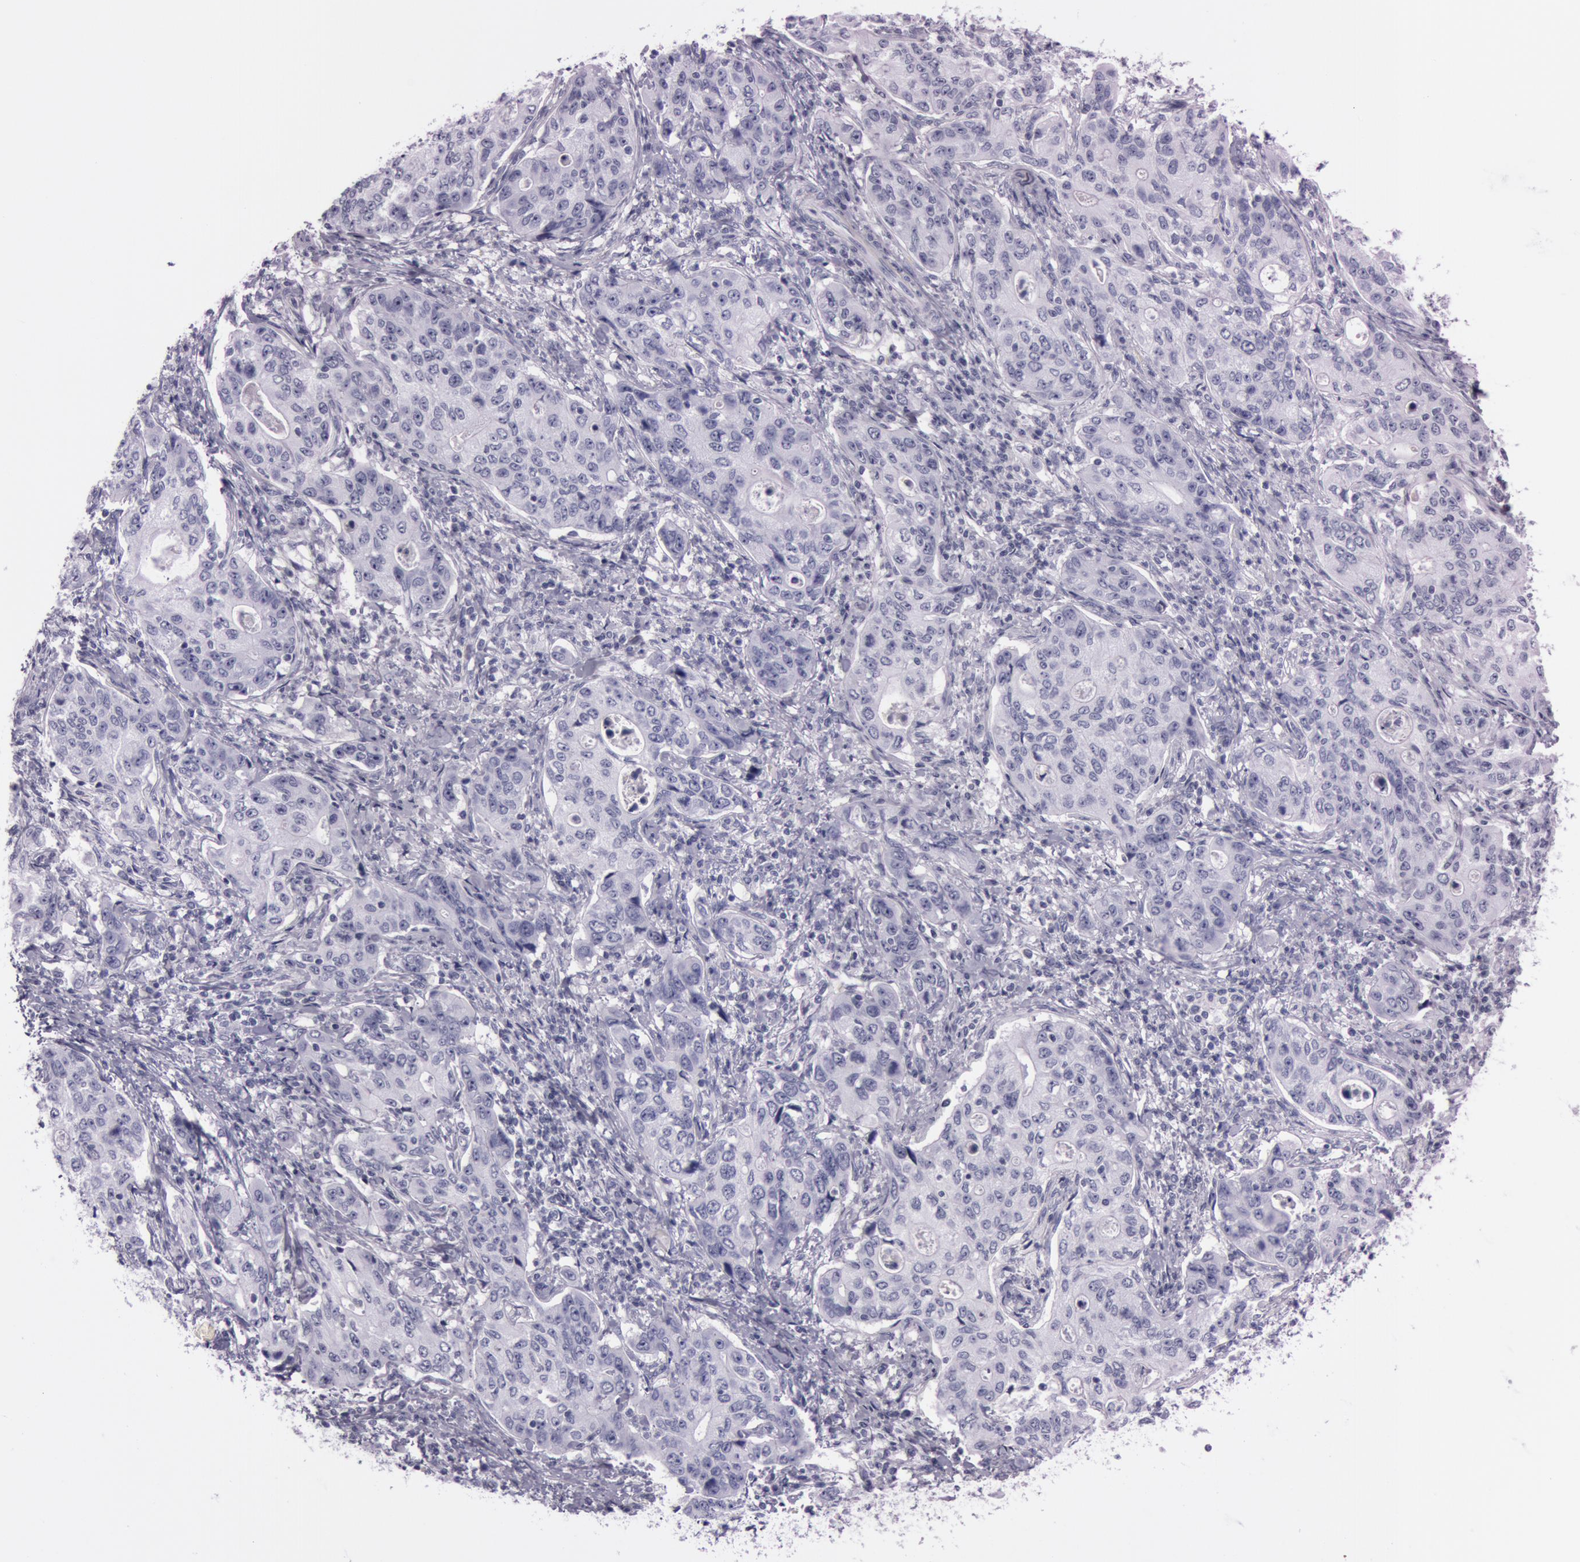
{"staining": {"intensity": "negative", "quantity": "none", "location": "none"}, "tissue": "stomach cancer", "cell_type": "Tumor cells", "image_type": "cancer", "snomed": [{"axis": "morphology", "description": "Adenocarcinoma, NOS"}, {"axis": "topography", "description": "Esophagus"}, {"axis": "topography", "description": "Stomach"}], "caption": "This photomicrograph is of stomach cancer (adenocarcinoma) stained with immunohistochemistry to label a protein in brown with the nuclei are counter-stained blue. There is no expression in tumor cells.", "gene": "S100A7", "patient": {"sex": "male", "age": 74}}